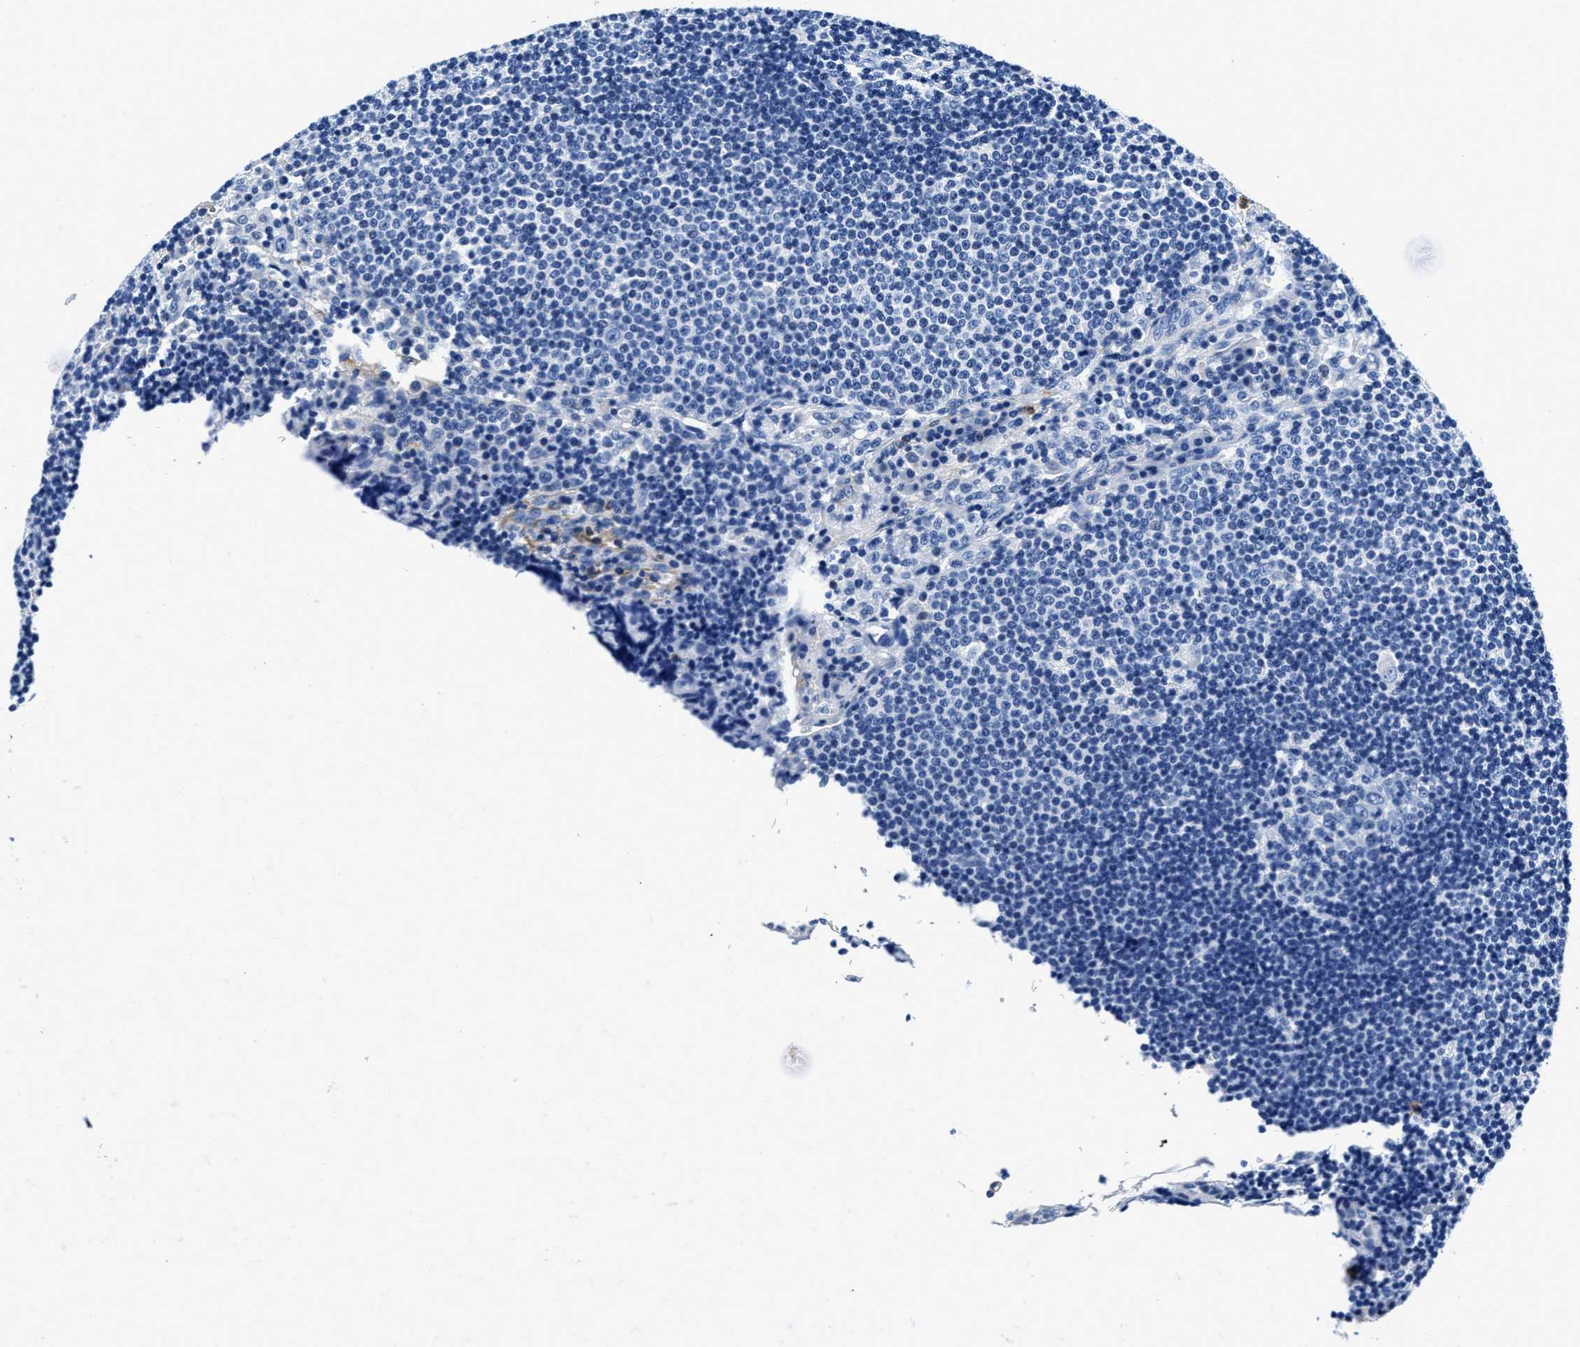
{"staining": {"intensity": "negative", "quantity": "none", "location": "none"}, "tissue": "lymph node", "cell_type": "Germinal center cells", "image_type": "normal", "snomed": [{"axis": "morphology", "description": "Normal tissue, NOS"}, {"axis": "topography", "description": "Lymph node"}], "caption": "This is an immunohistochemistry (IHC) image of normal human lymph node. There is no staining in germinal center cells.", "gene": "TEX261", "patient": {"sex": "female", "age": 53}}